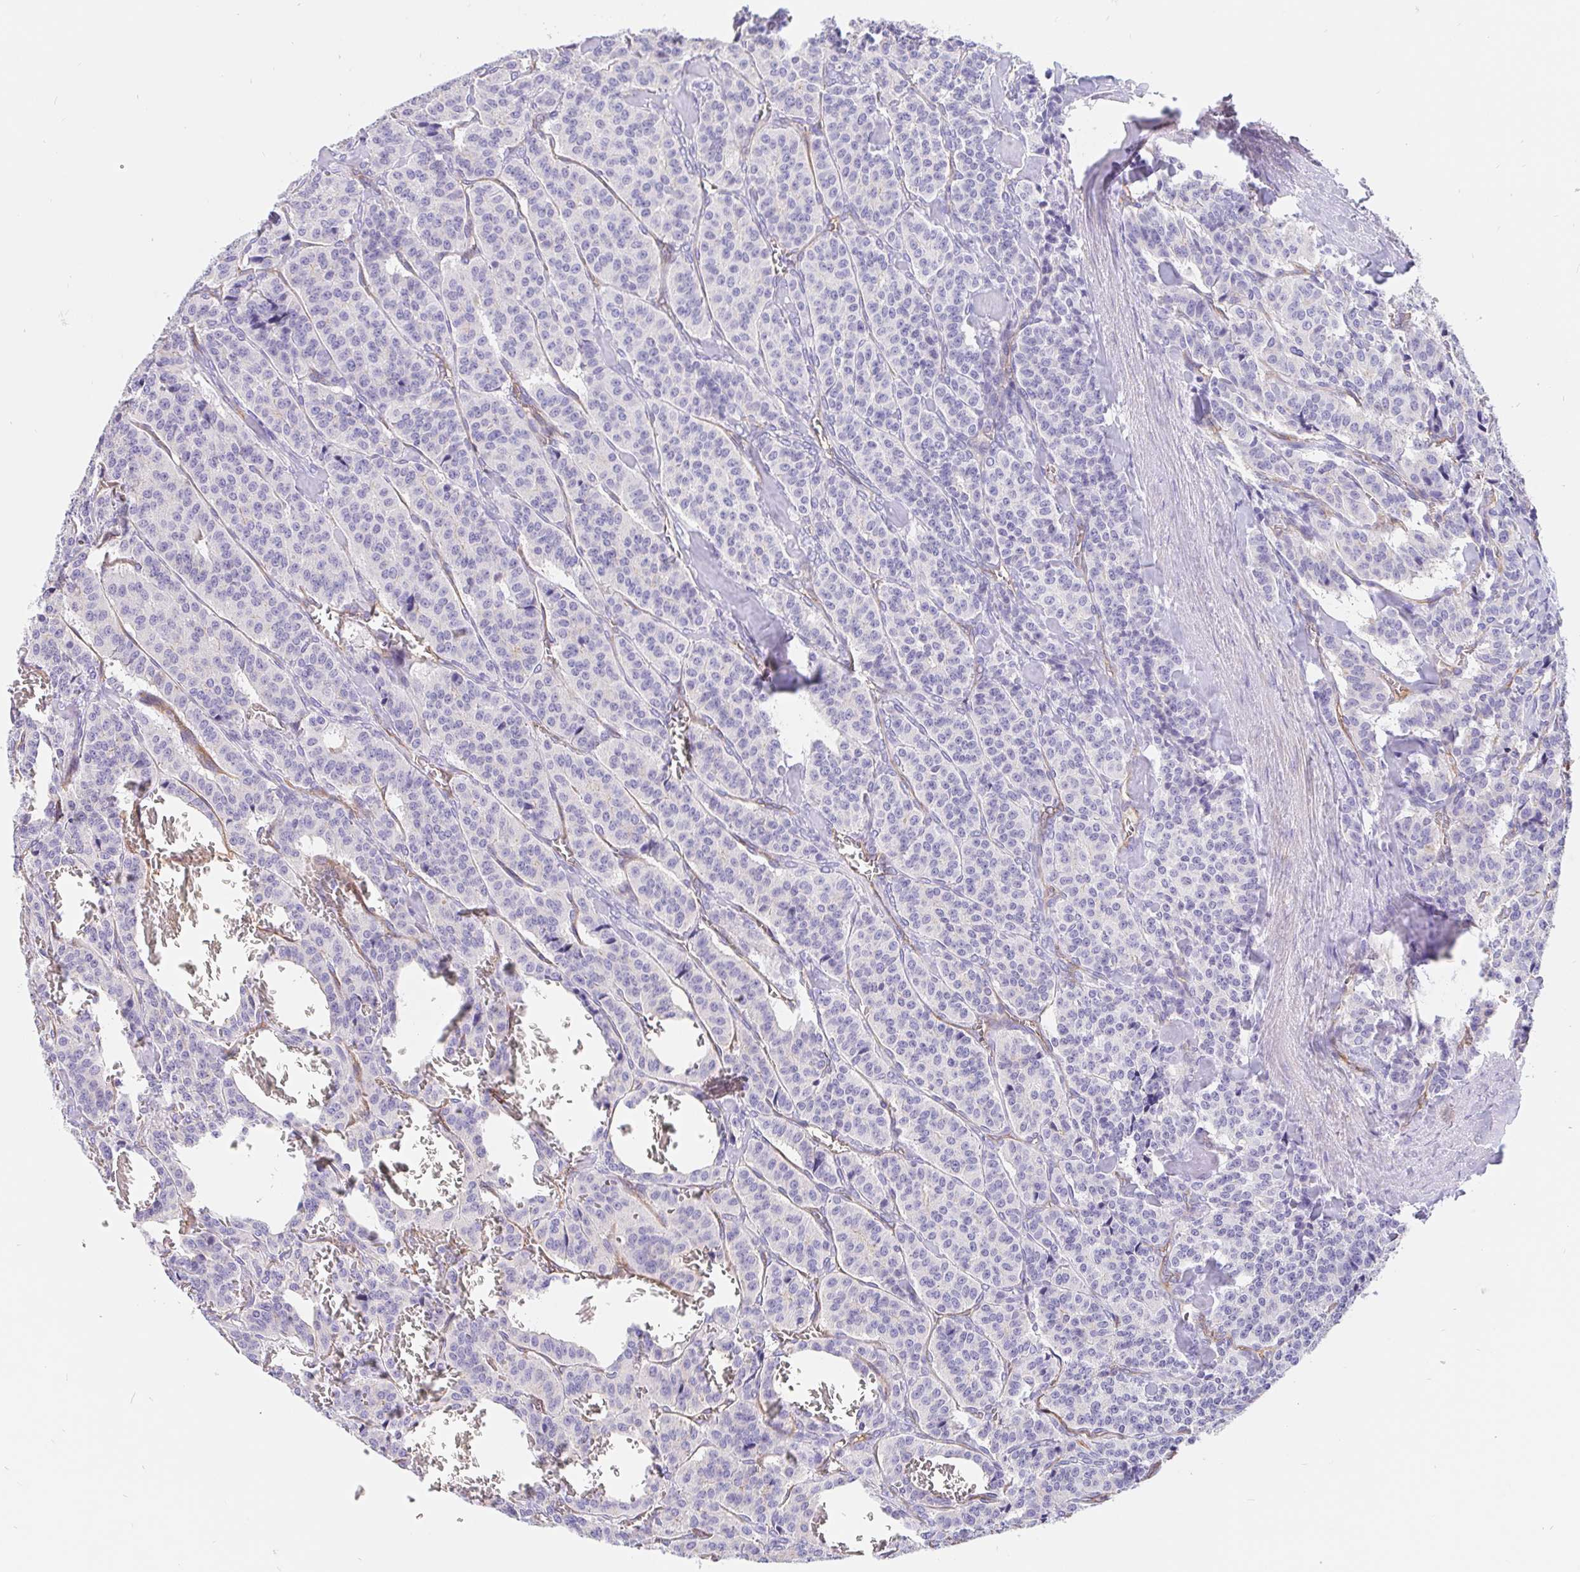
{"staining": {"intensity": "negative", "quantity": "none", "location": "none"}, "tissue": "carcinoid", "cell_type": "Tumor cells", "image_type": "cancer", "snomed": [{"axis": "morphology", "description": "Normal tissue, NOS"}, {"axis": "morphology", "description": "Carcinoid, malignant, NOS"}, {"axis": "topography", "description": "Lung"}], "caption": "This is an immunohistochemistry photomicrograph of human malignant carcinoid. There is no expression in tumor cells.", "gene": "LIMCH1", "patient": {"sex": "female", "age": 46}}